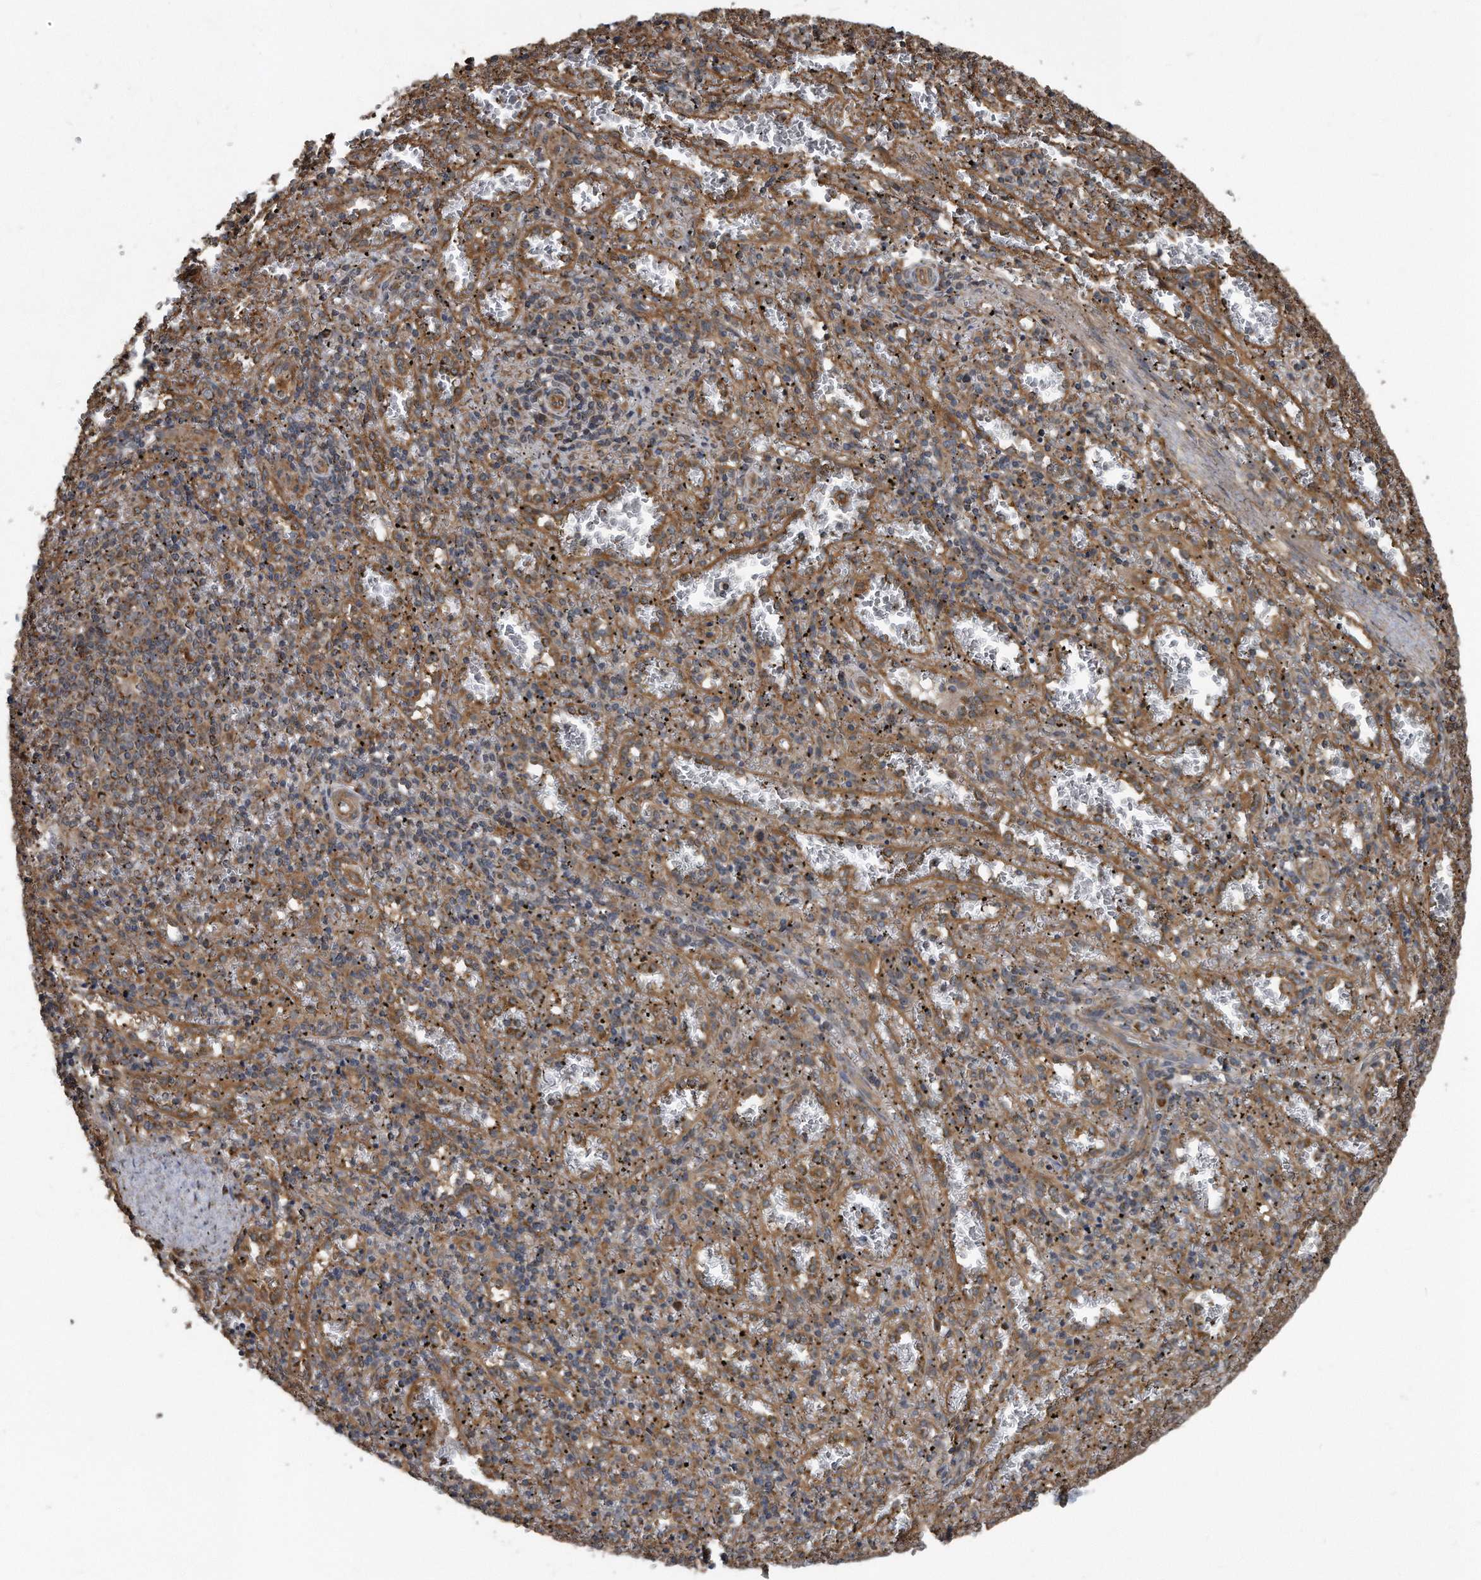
{"staining": {"intensity": "weak", "quantity": "25%-75%", "location": "cytoplasmic/membranous"}, "tissue": "spleen", "cell_type": "Cells in red pulp", "image_type": "normal", "snomed": [{"axis": "morphology", "description": "Normal tissue, NOS"}, {"axis": "topography", "description": "Spleen"}], "caption": "Unremarkable spleen exhibits weak cytoplasmic/membranous positivity in approximately 25%-75% of cells in red pulp (IHC, brightfield microscopy, high magnification)..", "gene": "FAM136A", "patient": {"sex": "male", "age": 11}}